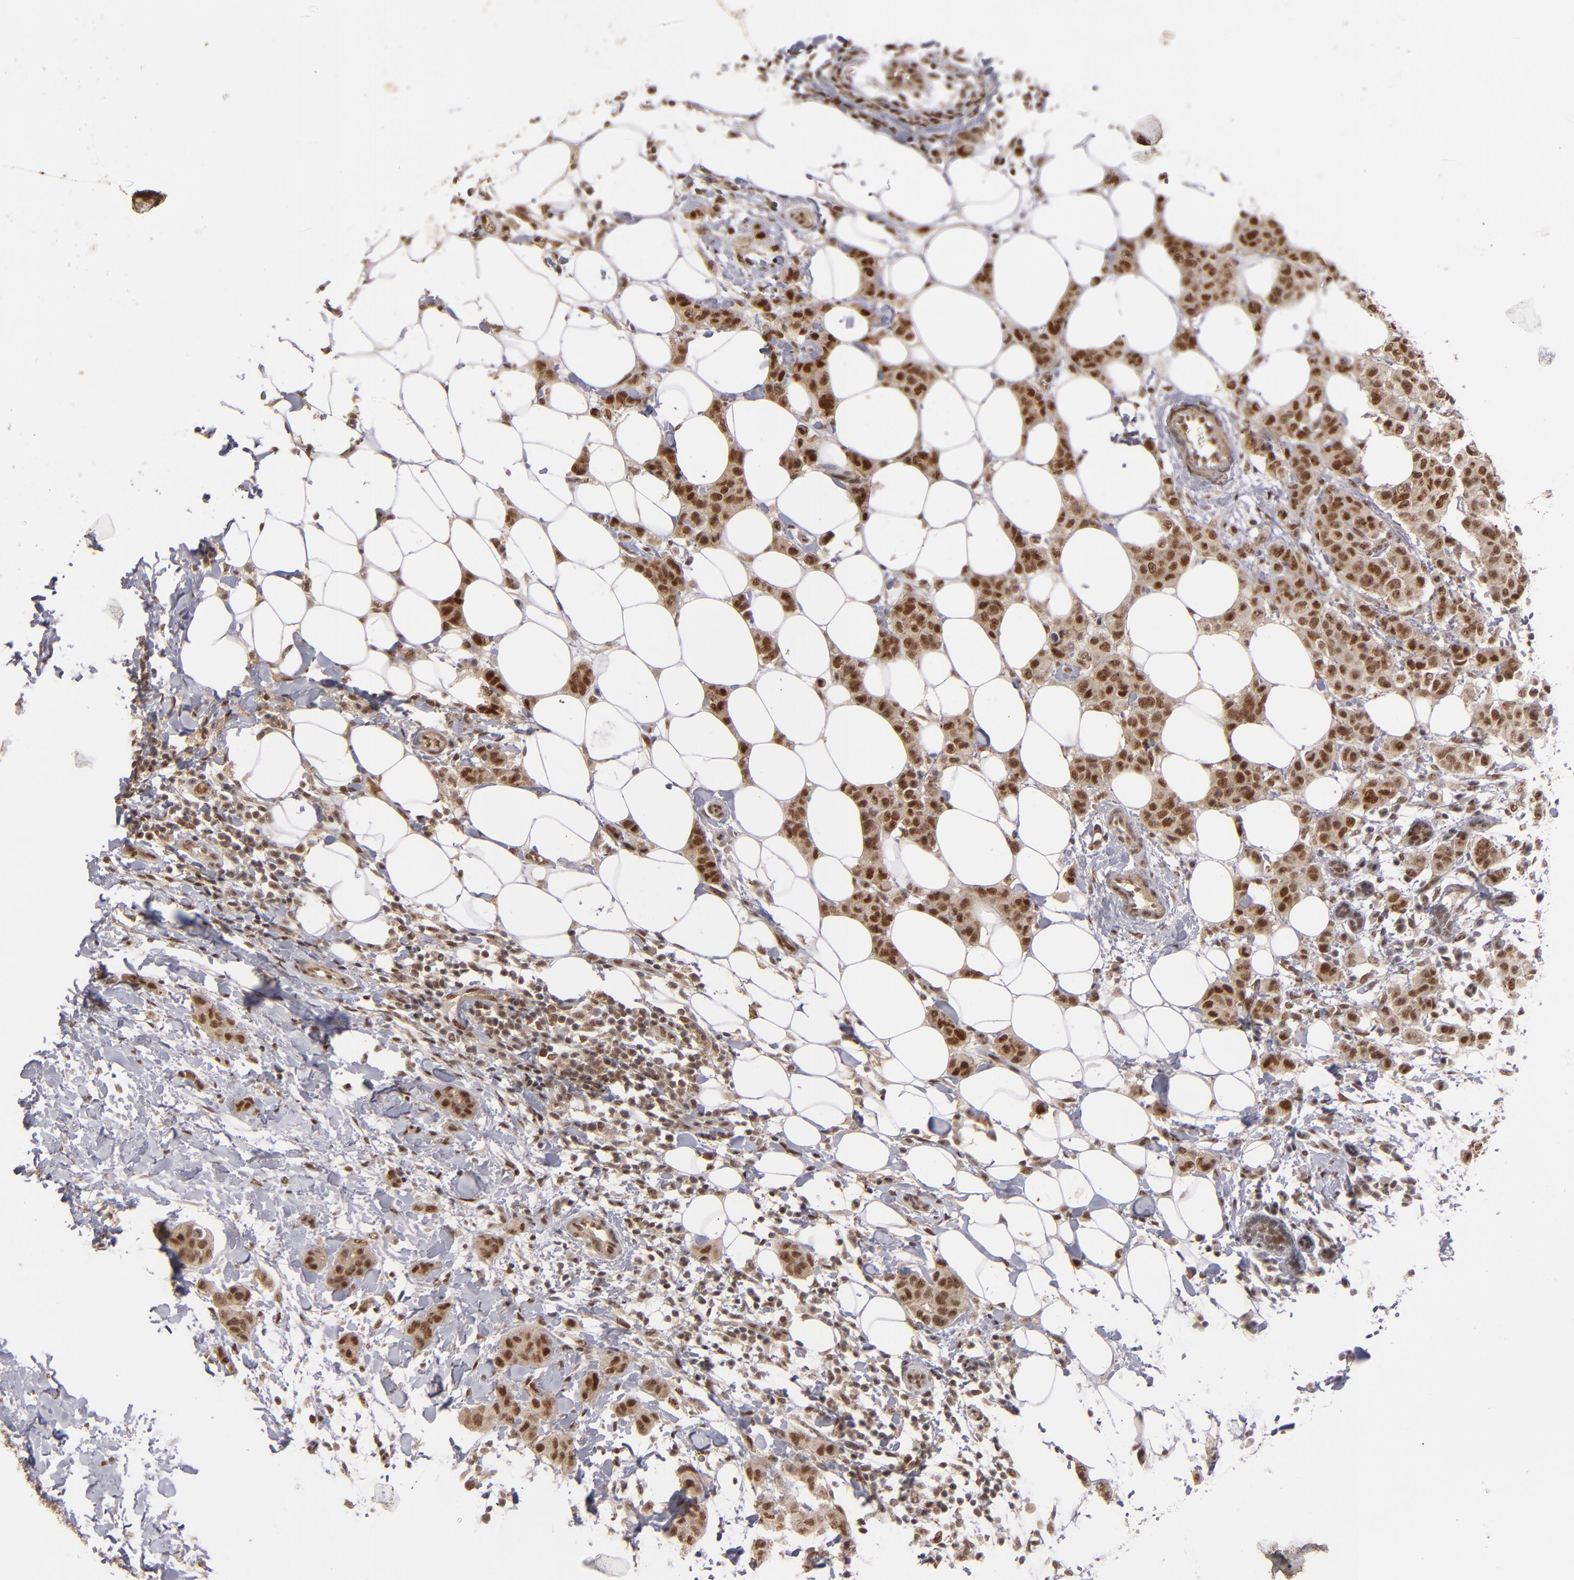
{"staining": {"intensity": "moderate", "quantity": ">75%", "location": "nuclear"}, "tissue": "breast cancer", "cell_type": "Tumor cells", "image_type": "cancer", "snomed": [{"axis": "morphology", "description": "Duct carcinoma"}, {"axis": "topography", "description": "Breast"}], "caption": "IHC staining of breast cancer, which displays medium levels of moderate nuclear positivity in about >75% of tumor cells indicating moderate nuclear protein staining. The staining was performed using DAB (brown) for protein detection and nuclei were counterstained in hematoxylin (blue).", "gene": "ZNF234", "patient": {"sex": "female", "age": 40}}